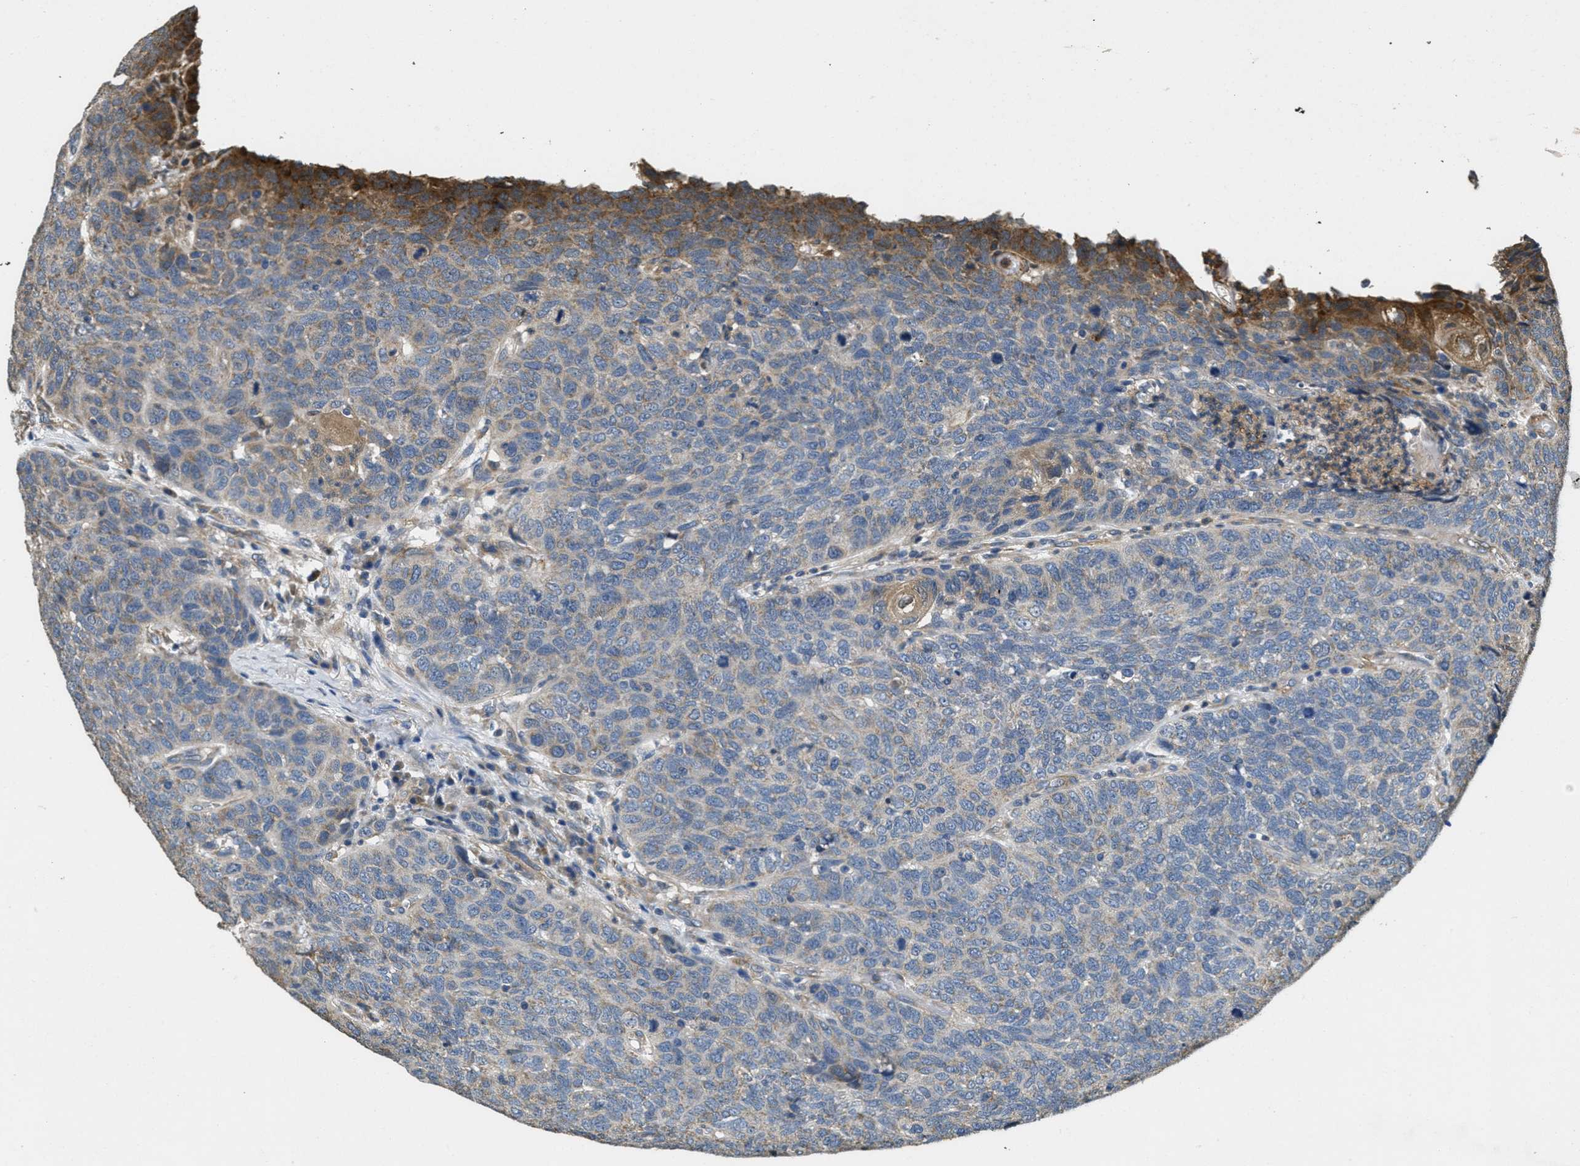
{"staining": {"intensity": "weak", "quantity": "<25%", "location": "cytoplasmic/membranous"}, "tissue": "head and neck cancer", "cell_type": "Tumor cells", "image_type": "cancer", "snomed": [{"axis": "morphology", "description": "Squamous cell carcinoma, NOS"}, {"axis": "topography", "description": "Head-Neck"}], "caption": "Head and neck cancer (squamous cell carcinoma) was stained to show a protein in brown. There is no significant expression in tumor cells.", "gene": "TOMM70", "patient": {"sex": "male", "age": 66}}